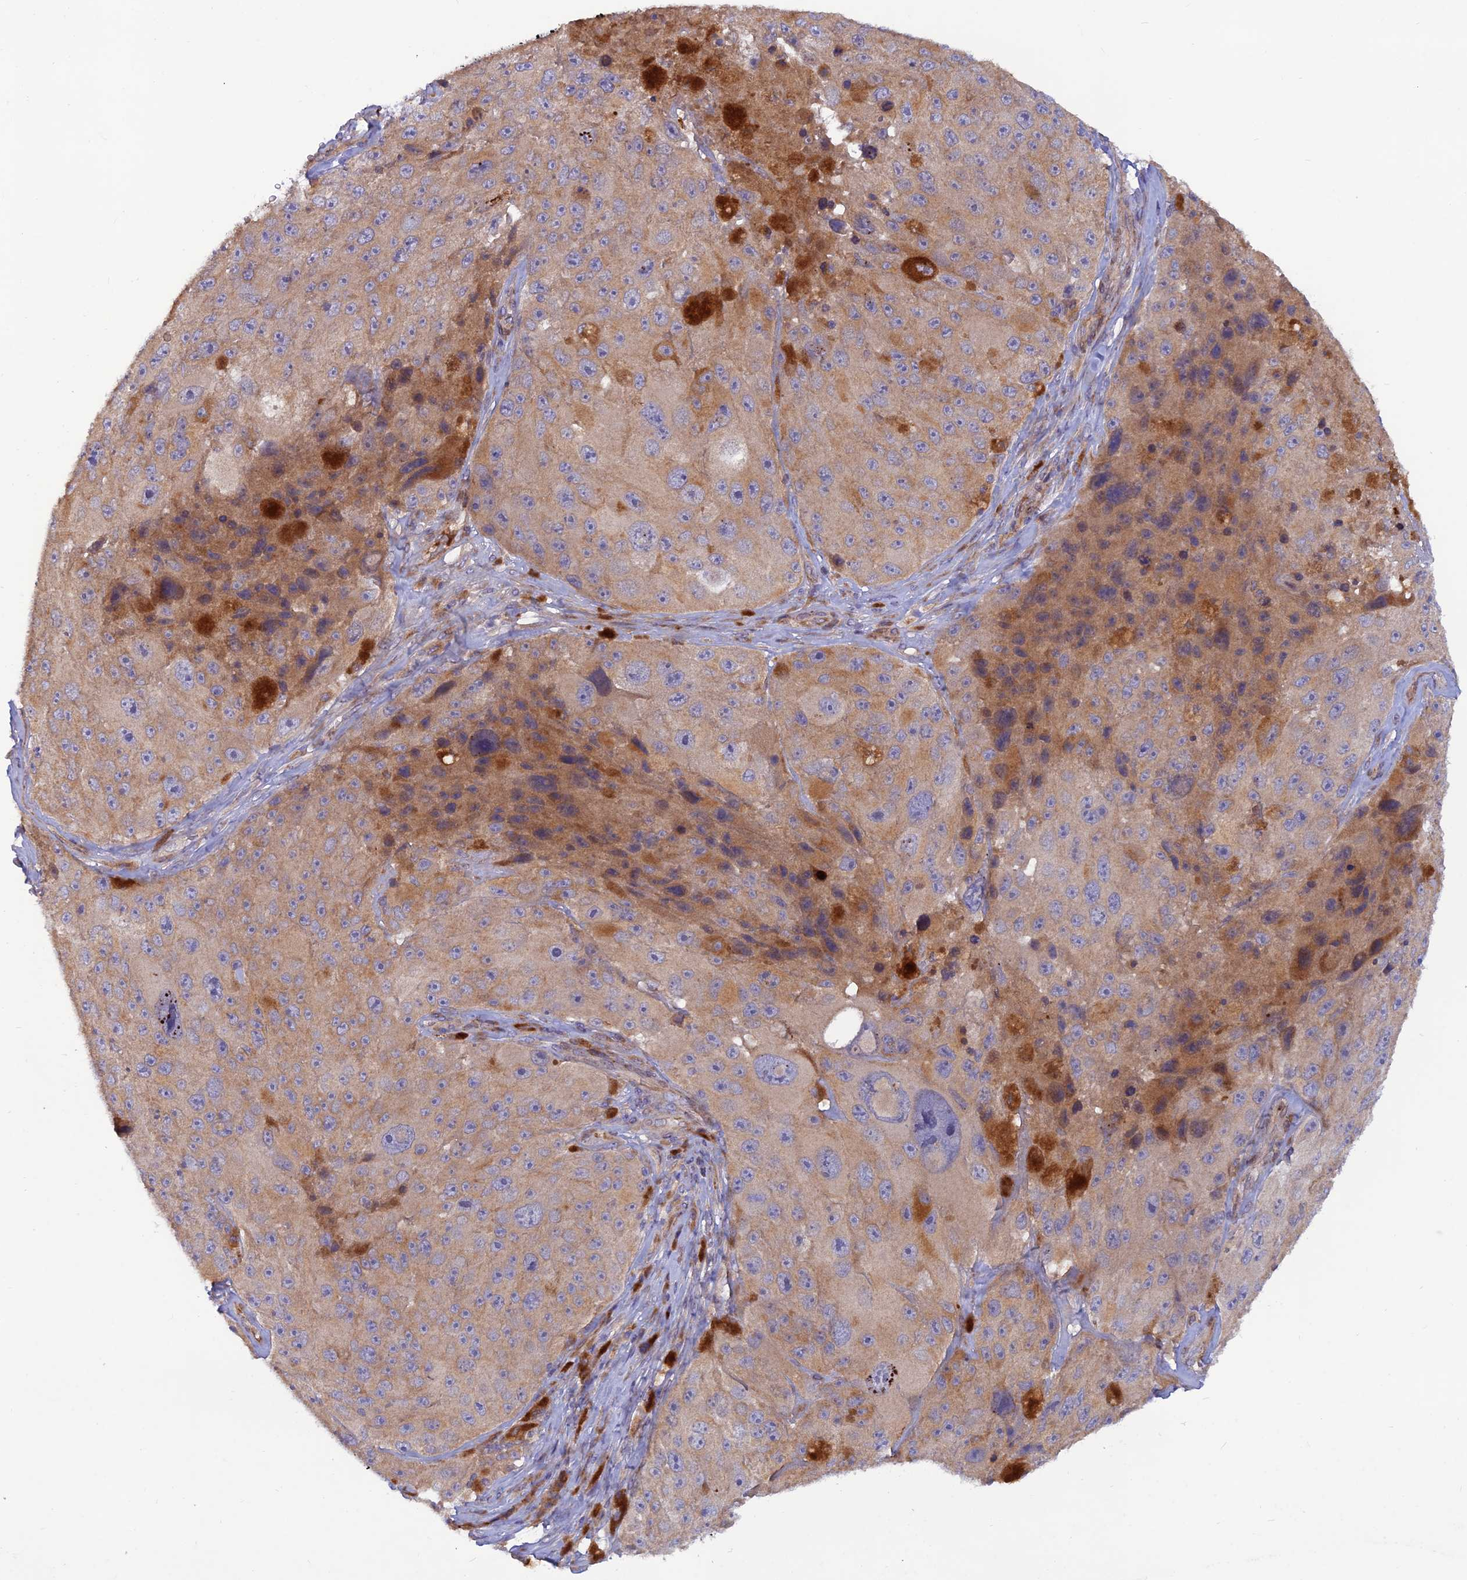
{"staining": {"intensity": "moderate", "quantity": "25%-75%", "location": "cytoplasmic/membranous"}, "tissue": "melanoma", "cell_type": "Tumor cells", "image_type": "cancer", "snomed": [{"axis": "morphology", "description": "Malignant melanoma, Metastatic site"}, {"axis": "topography", "description": "Lymph node"}], "caption": "Immunohistochemical staining of melanoma displays medium levels of moderate cytoplasmic/membranous positivity in about 25%-75% of tumor cells.", "gene": "GMCL1", "patient": {"sex": "male", "age": 62}}